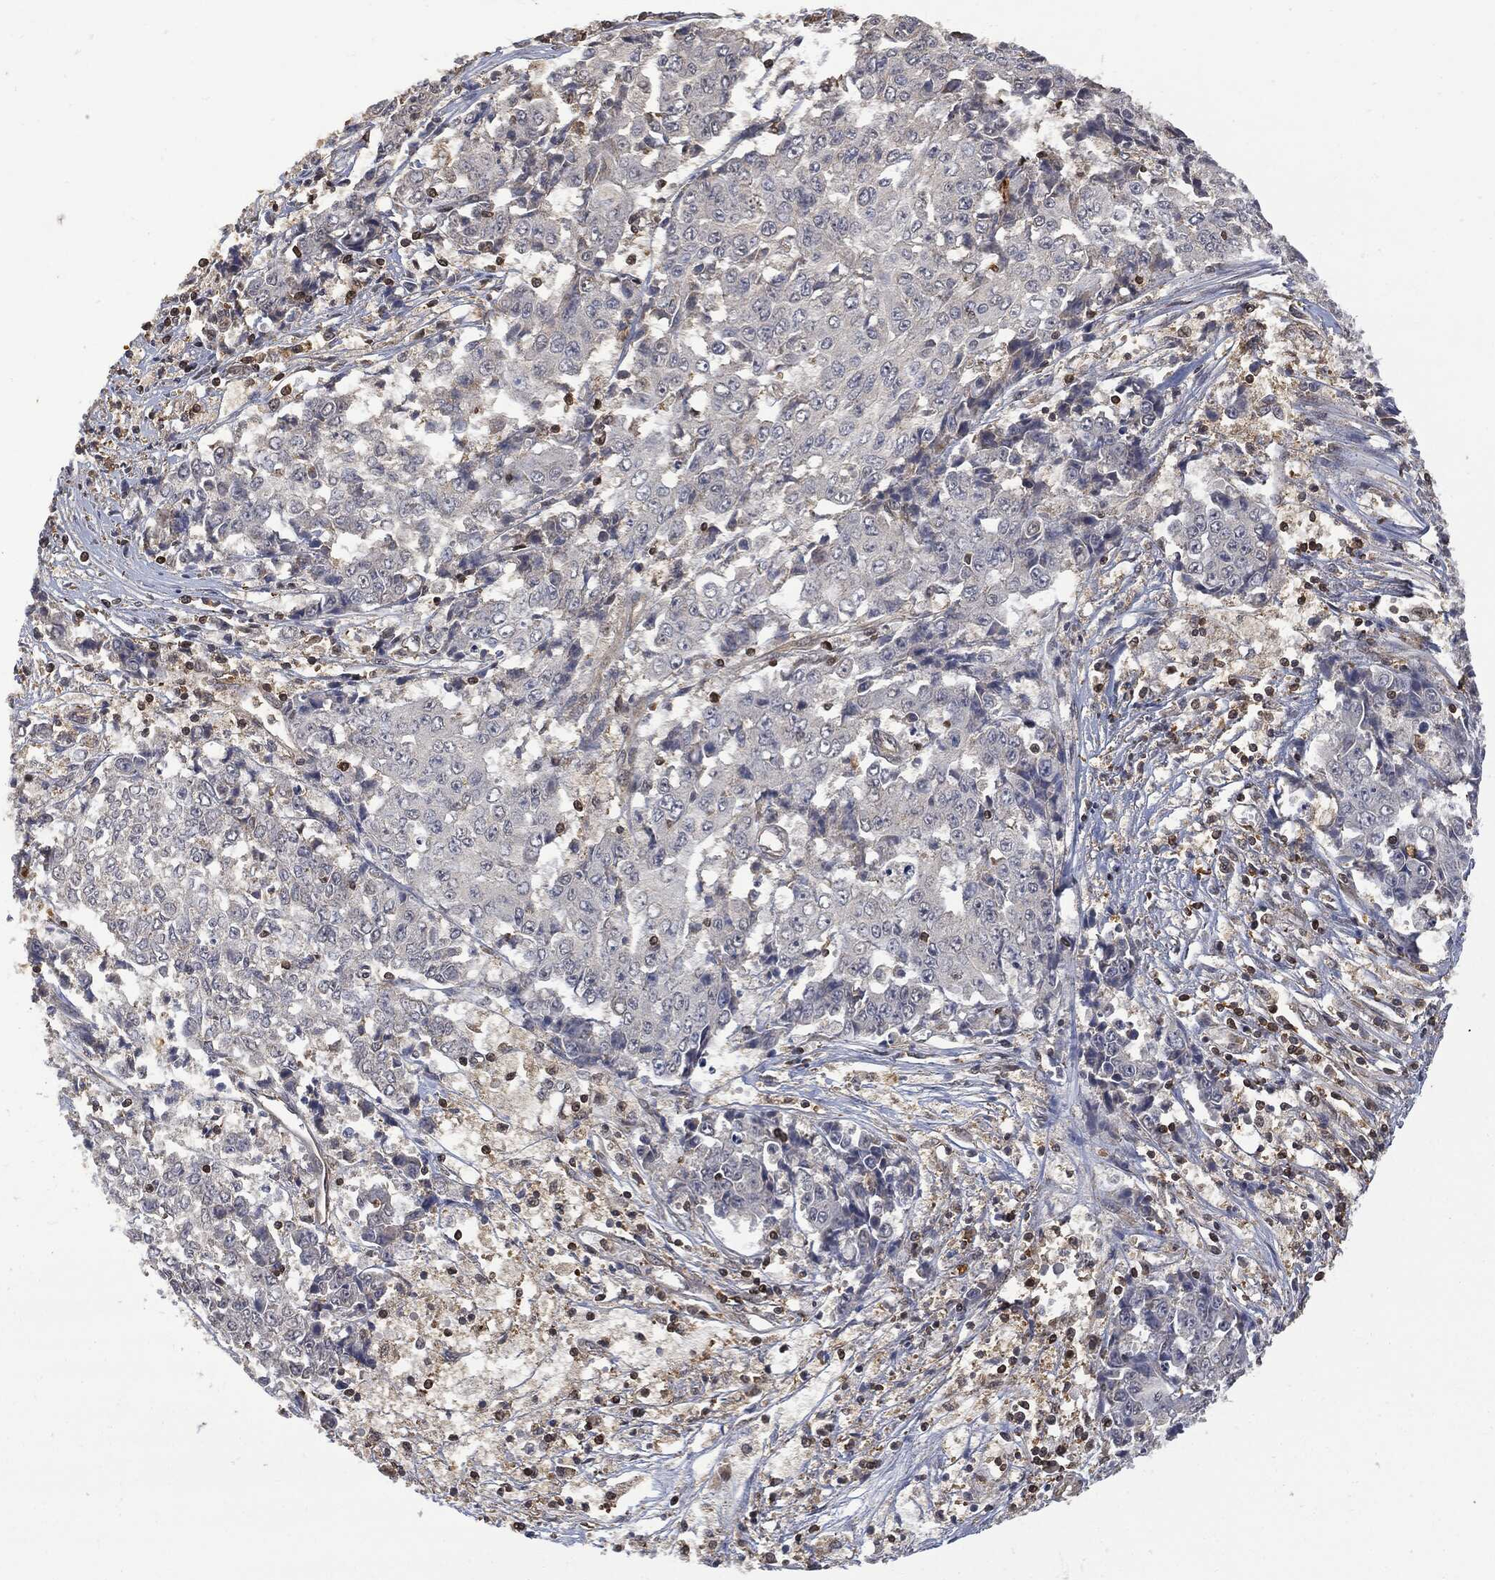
{"staining": {"intensity": "negative", "quantity": "none", "location": "none"}, "tissue": "ovarian cancer", "cell_type": "Tumor cells", "image_type": "cancer", "snomed": [{"axis": "morphology", "description": "Carcinoma, endometroid"}, {"axis": "topography", "description": "Ovary"}], "caption": "IHC of endometroid carcinoma (ovarian) demonstrates no positivity in tumor cells.", "gene": "PSMB10", "patient": {"sex": "female", "age": 42}}